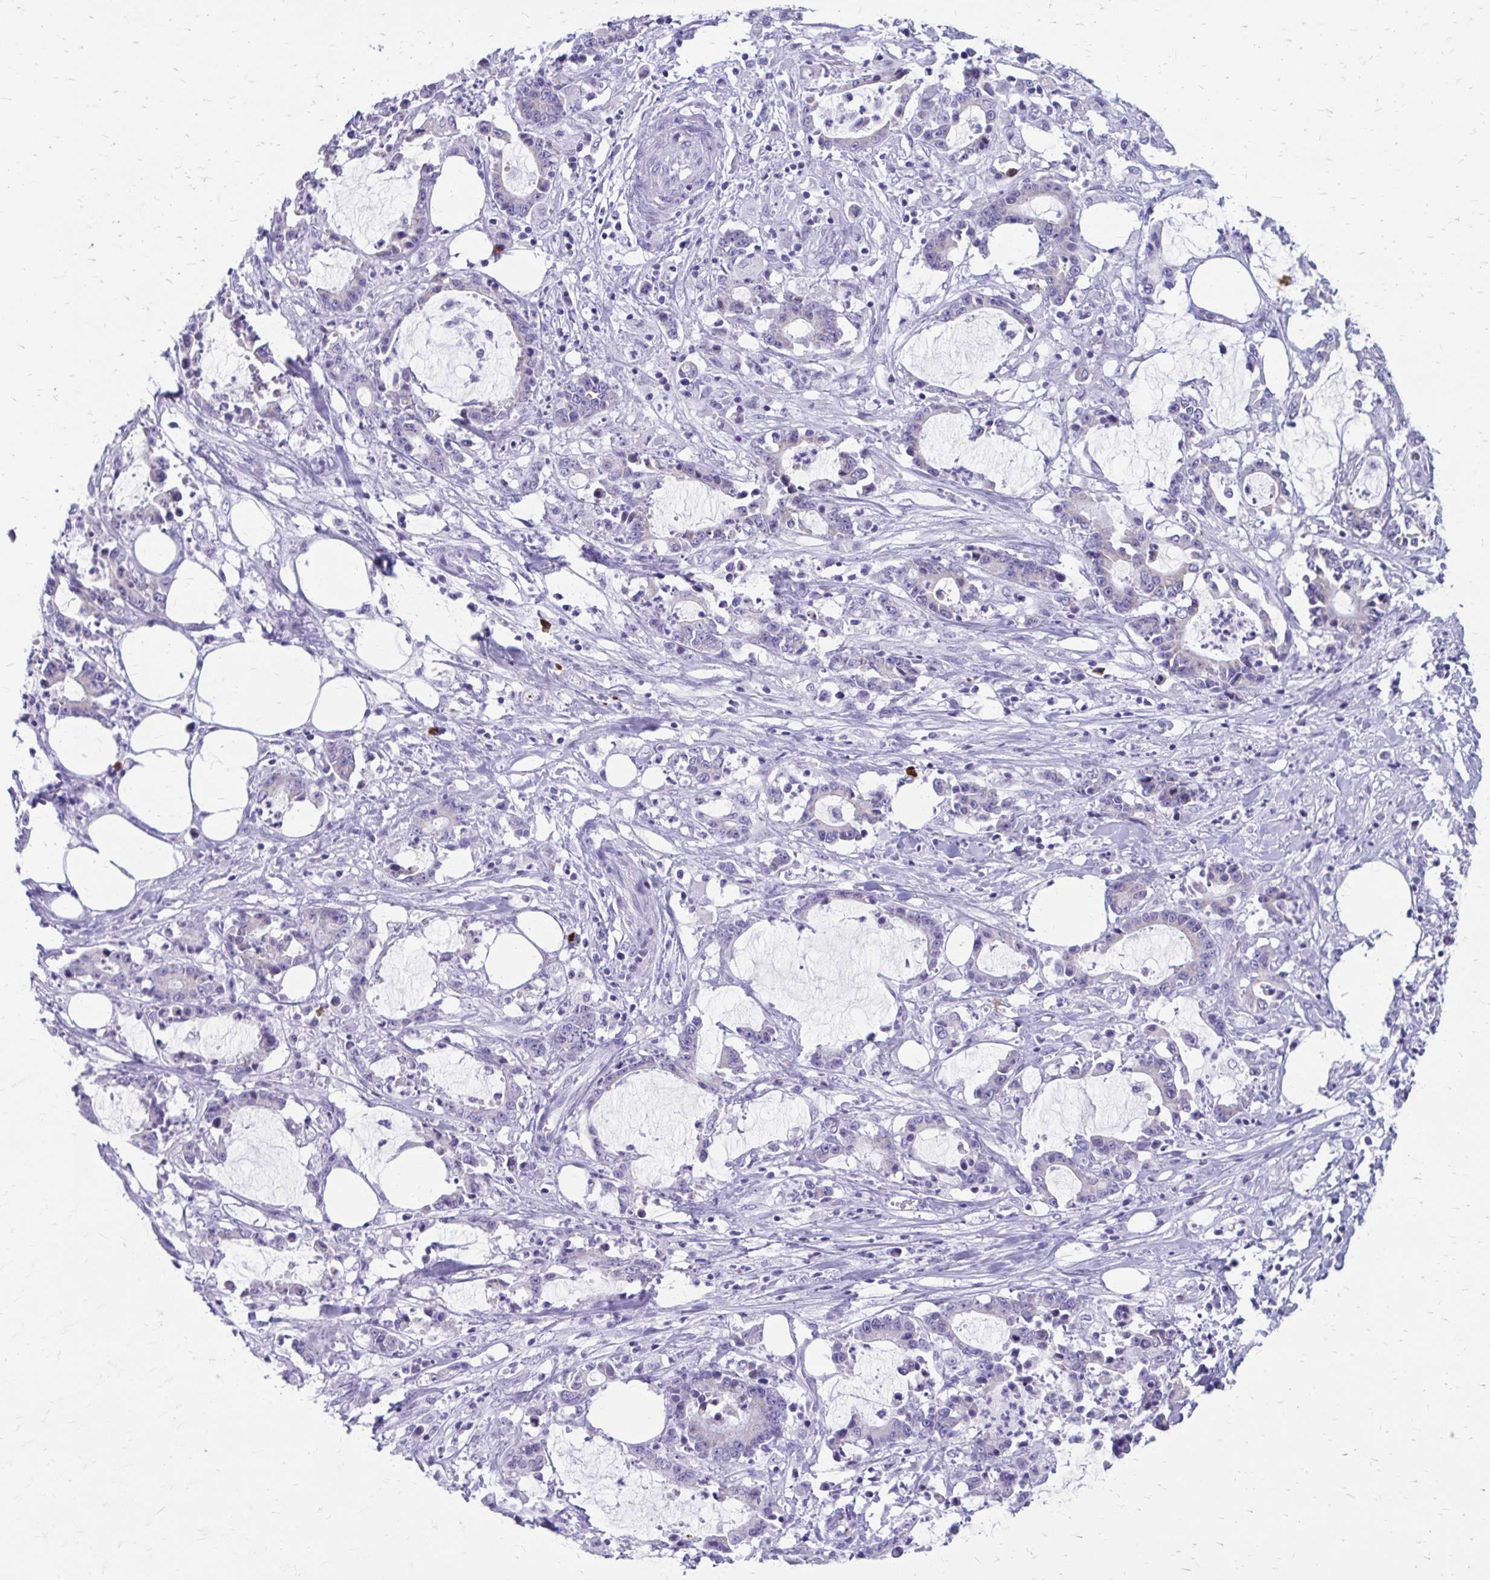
{"staining": {"intensity": "negative", "quantity": "none", "location": "none"}, "tissue": "stomach cancer", "cell_type": "Tumor cells", "image_type": "cancer", "snomed": [{"axis": "morphology", "description": "Adenocarcinoma, NOS"}, {"axis": "topography", "description": "Stomach, upper"}], "caption": "Immunohistochemistry histopathology image of neoplastic tissue: human stomach cancer stained with DAB (3,3'-diaminobenzidine) exhibits no significant protein staining in tumor cells.", "gene": "SATL1", "patient": {"sex": "male", "age": 68}}